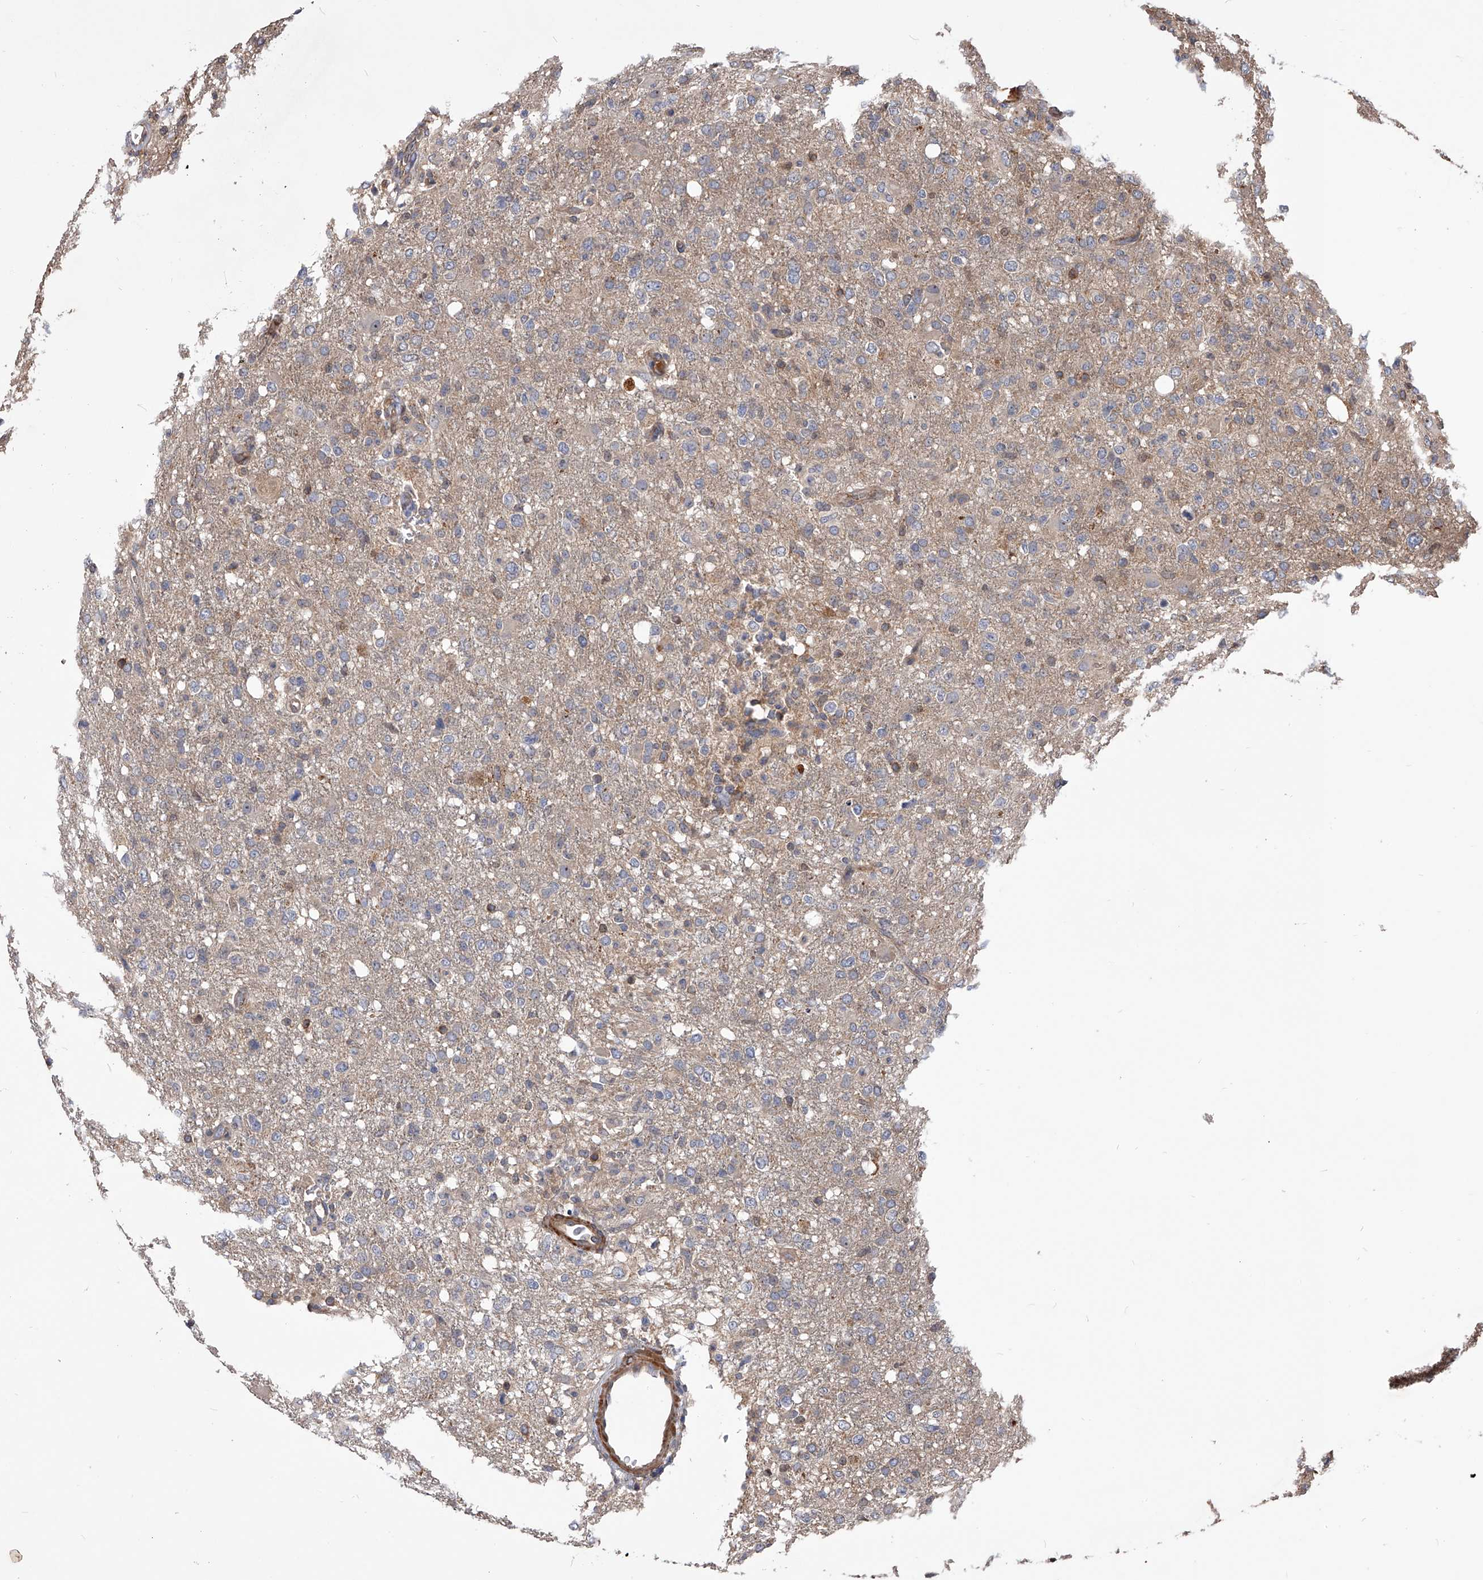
{"staining": {"intensity": "weak", "quantity": "<25%", "location": "cytoplasmic/membranous"}, "tissue": "glioma", "cell_type": "Tumor cells", "image_type": "cancer", "snomed": [{"axis": "morphology", "description": "Glioma, malignant, High grade"}, {"axis": "topography", "description": "Brain"}], "caption": "High-grade glioma (malignant) was stained to show a protein in brown. There is no significant expression in tumor cells.", "gene": "CUL7", "patient": {"sex": "female", "age": 57}}